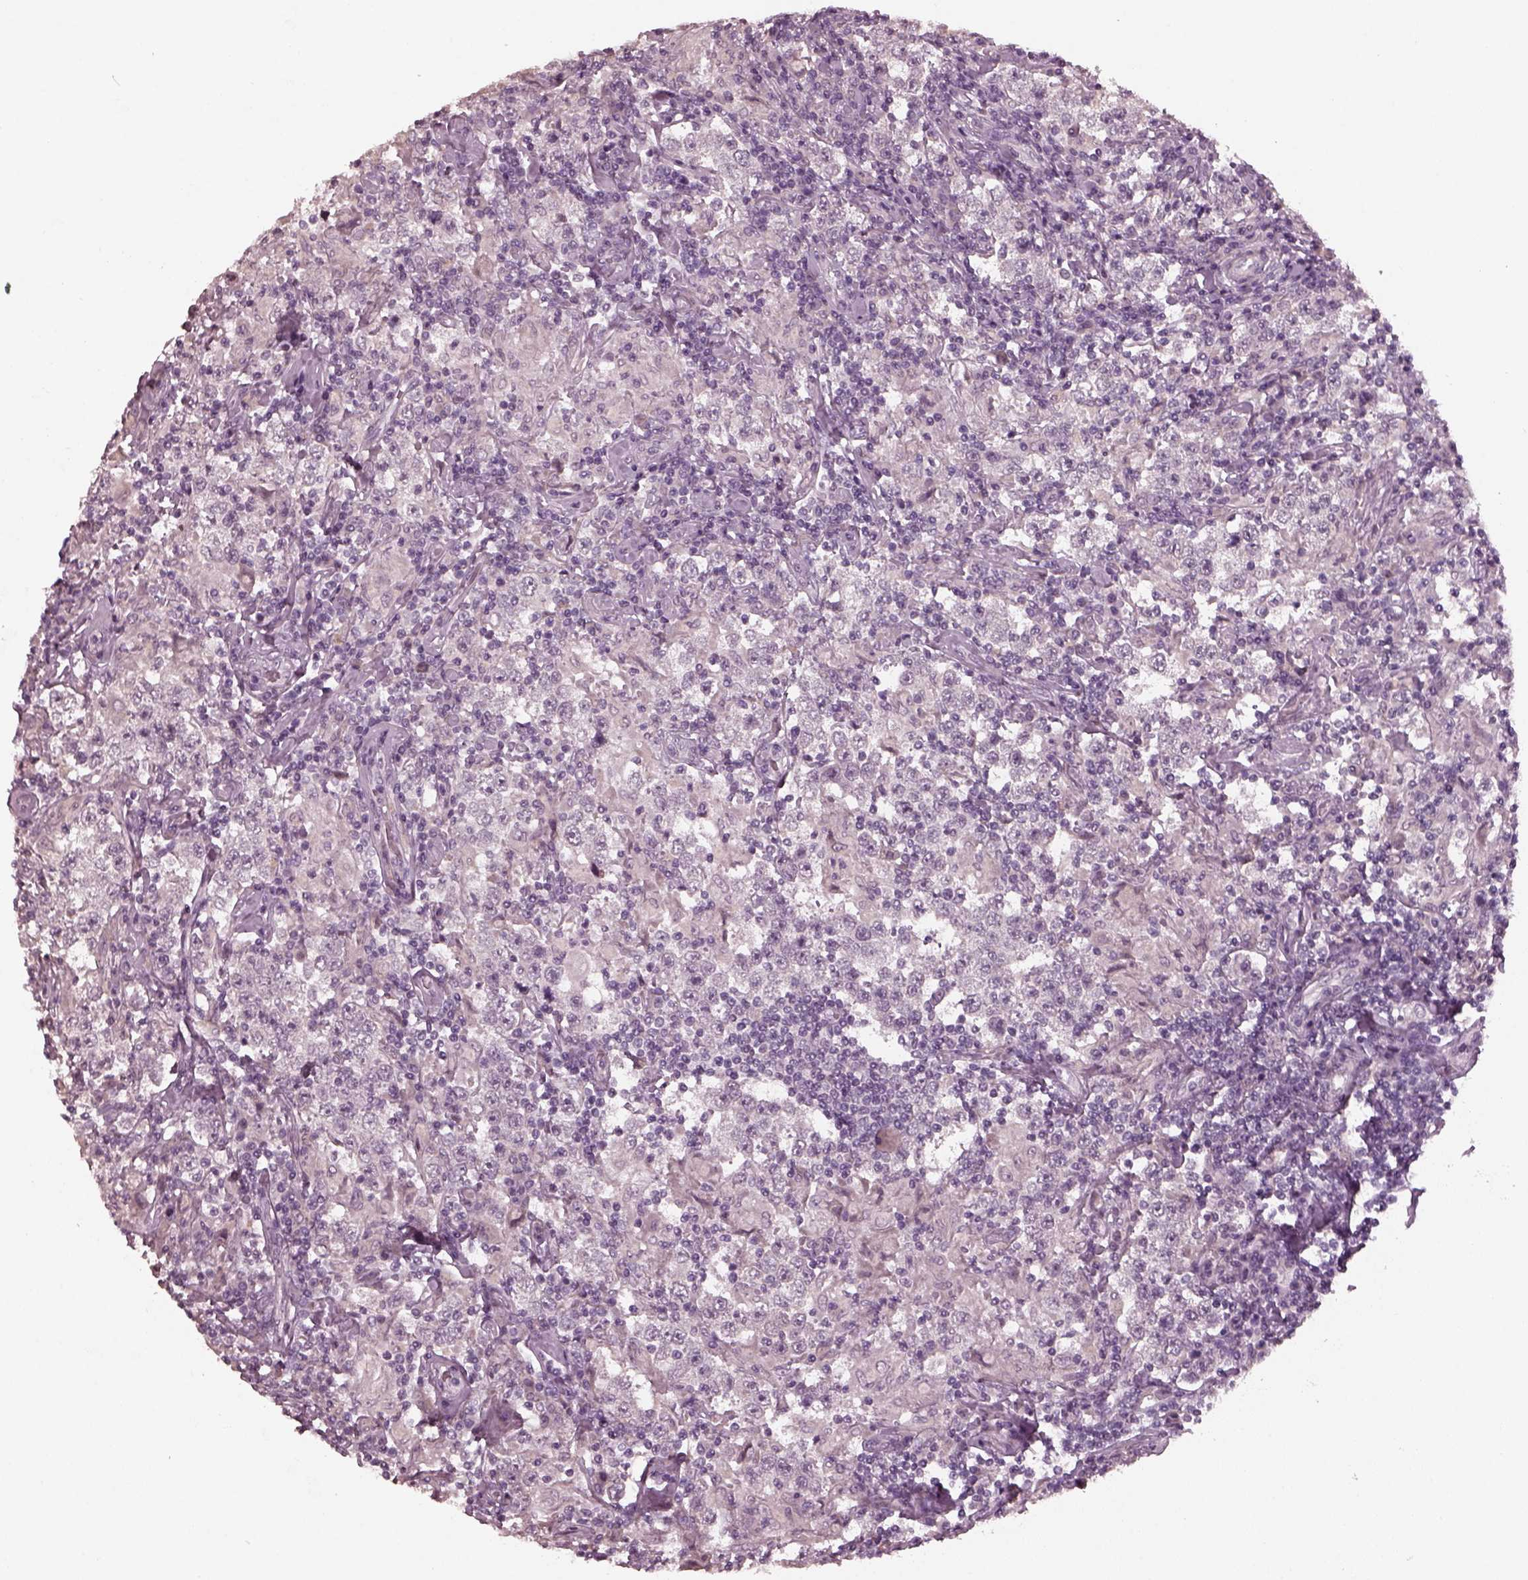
{"staining": {"intensity": "negative", "quantity": "none", "location": "none"}, "tissue": "testis cancer", "cell_type": "Tumor cells", "image_type": "cancer", "snomed": [{"axis": "morphology", "description": "Seminoma, NOS"}, {"axis": "morphology", "description": "Carcinoma, Embryonal, NOS"}, {"axis": "topography", "description": "Testis"}], "caption": "A high-resolution photomicrograph shows immunohistochemistry staining of testis seminoma, which reveals no significant staining in tumor cells.", "gene": "RCVRN", "patient": {"sex": "male", "age": 41}}